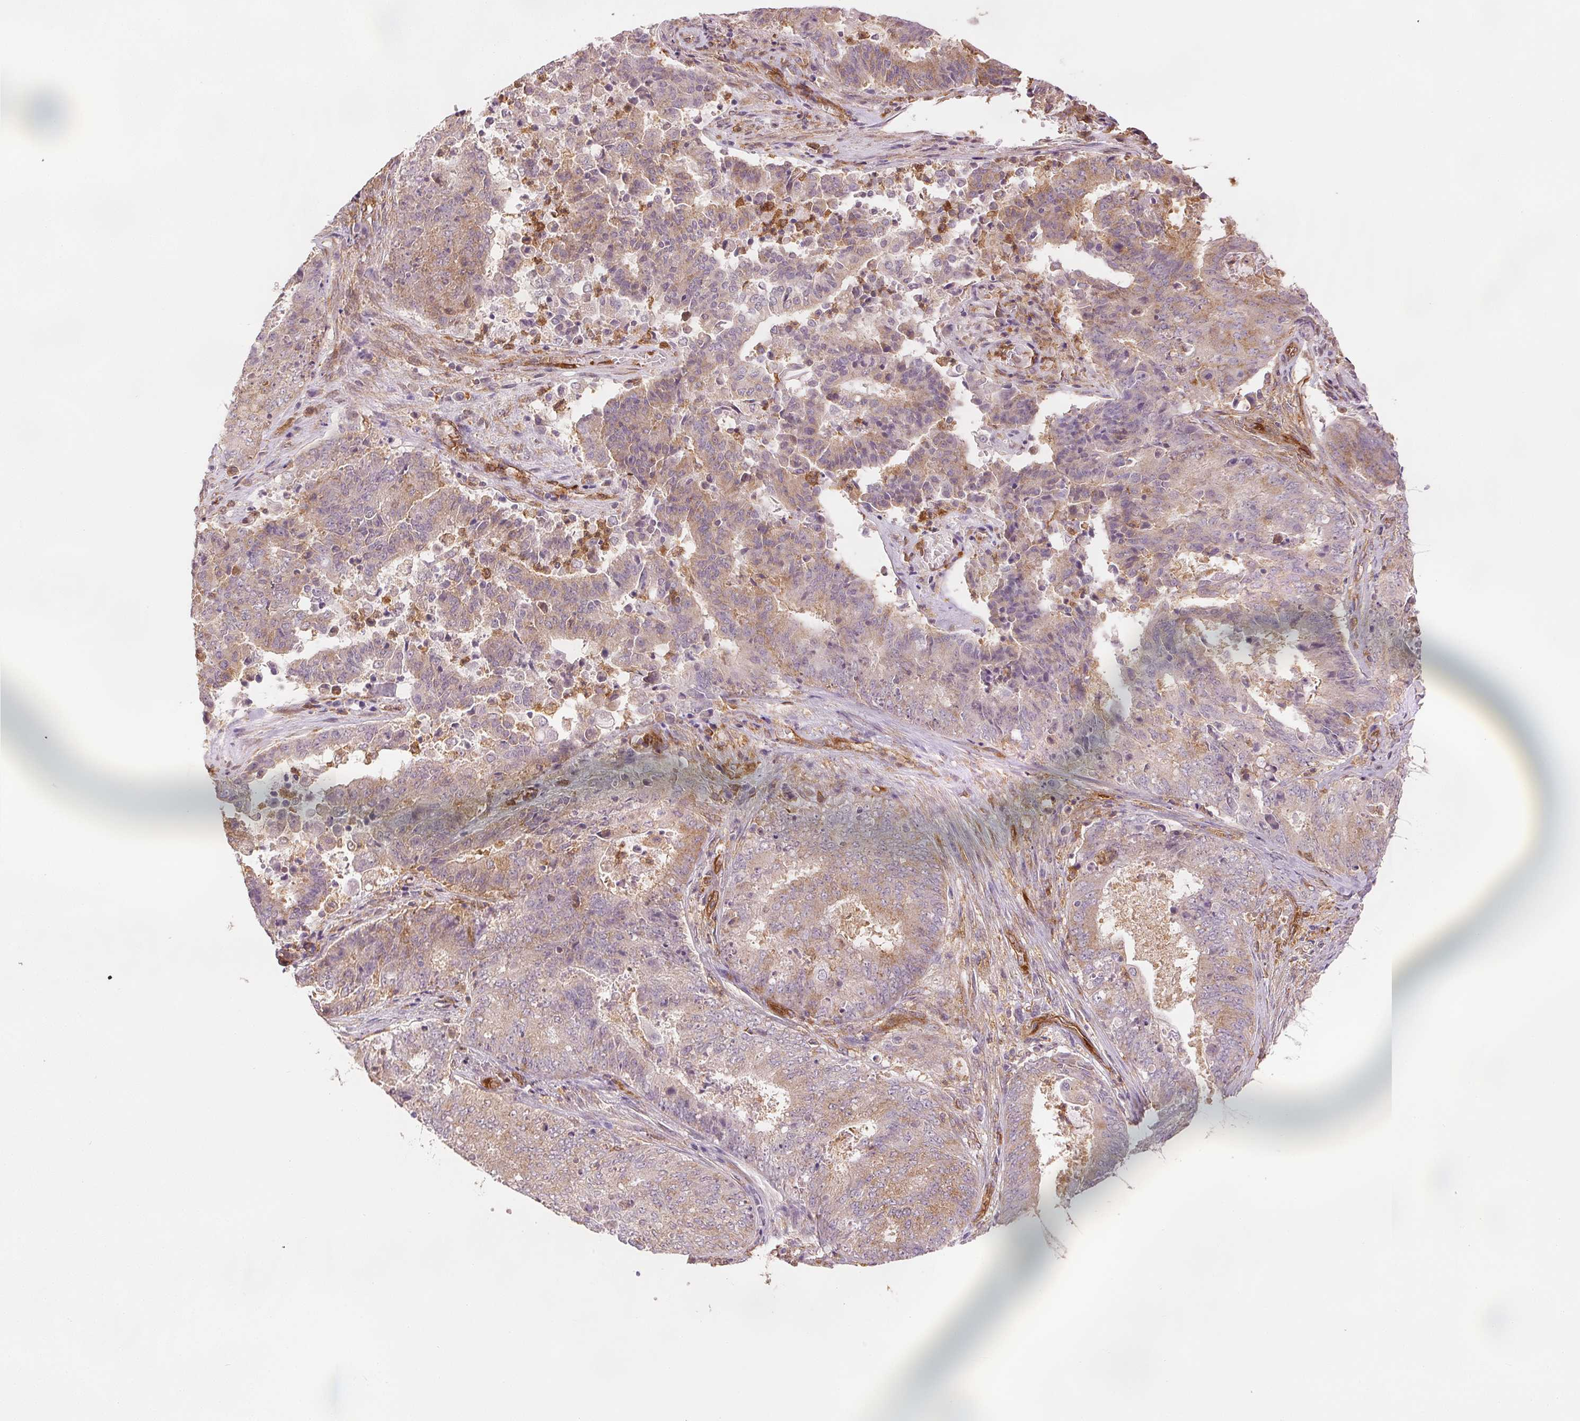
{"staining": {"intensity": "weak", "quantity": "<25%", "location": "cytoplasmic/membranous"}, "tissue": "endometrial cancer", "cell_type": "Tumor cells", "image_type": "cancer", "snomed": [{"axis": "morphology", "description": "Adenocarcinoma, NOS"}, {"axis": "topography", "description": "Endometrium"}], "caption": "DAB (3,3'-diaminobenzidine) immunohistochemical staining of human endometrial cancer (adenocarcinoma) shows no significant positivity in tumor cells.", "gene": "DIAPH2", "patient": {"sex": "female", "age": 62}}